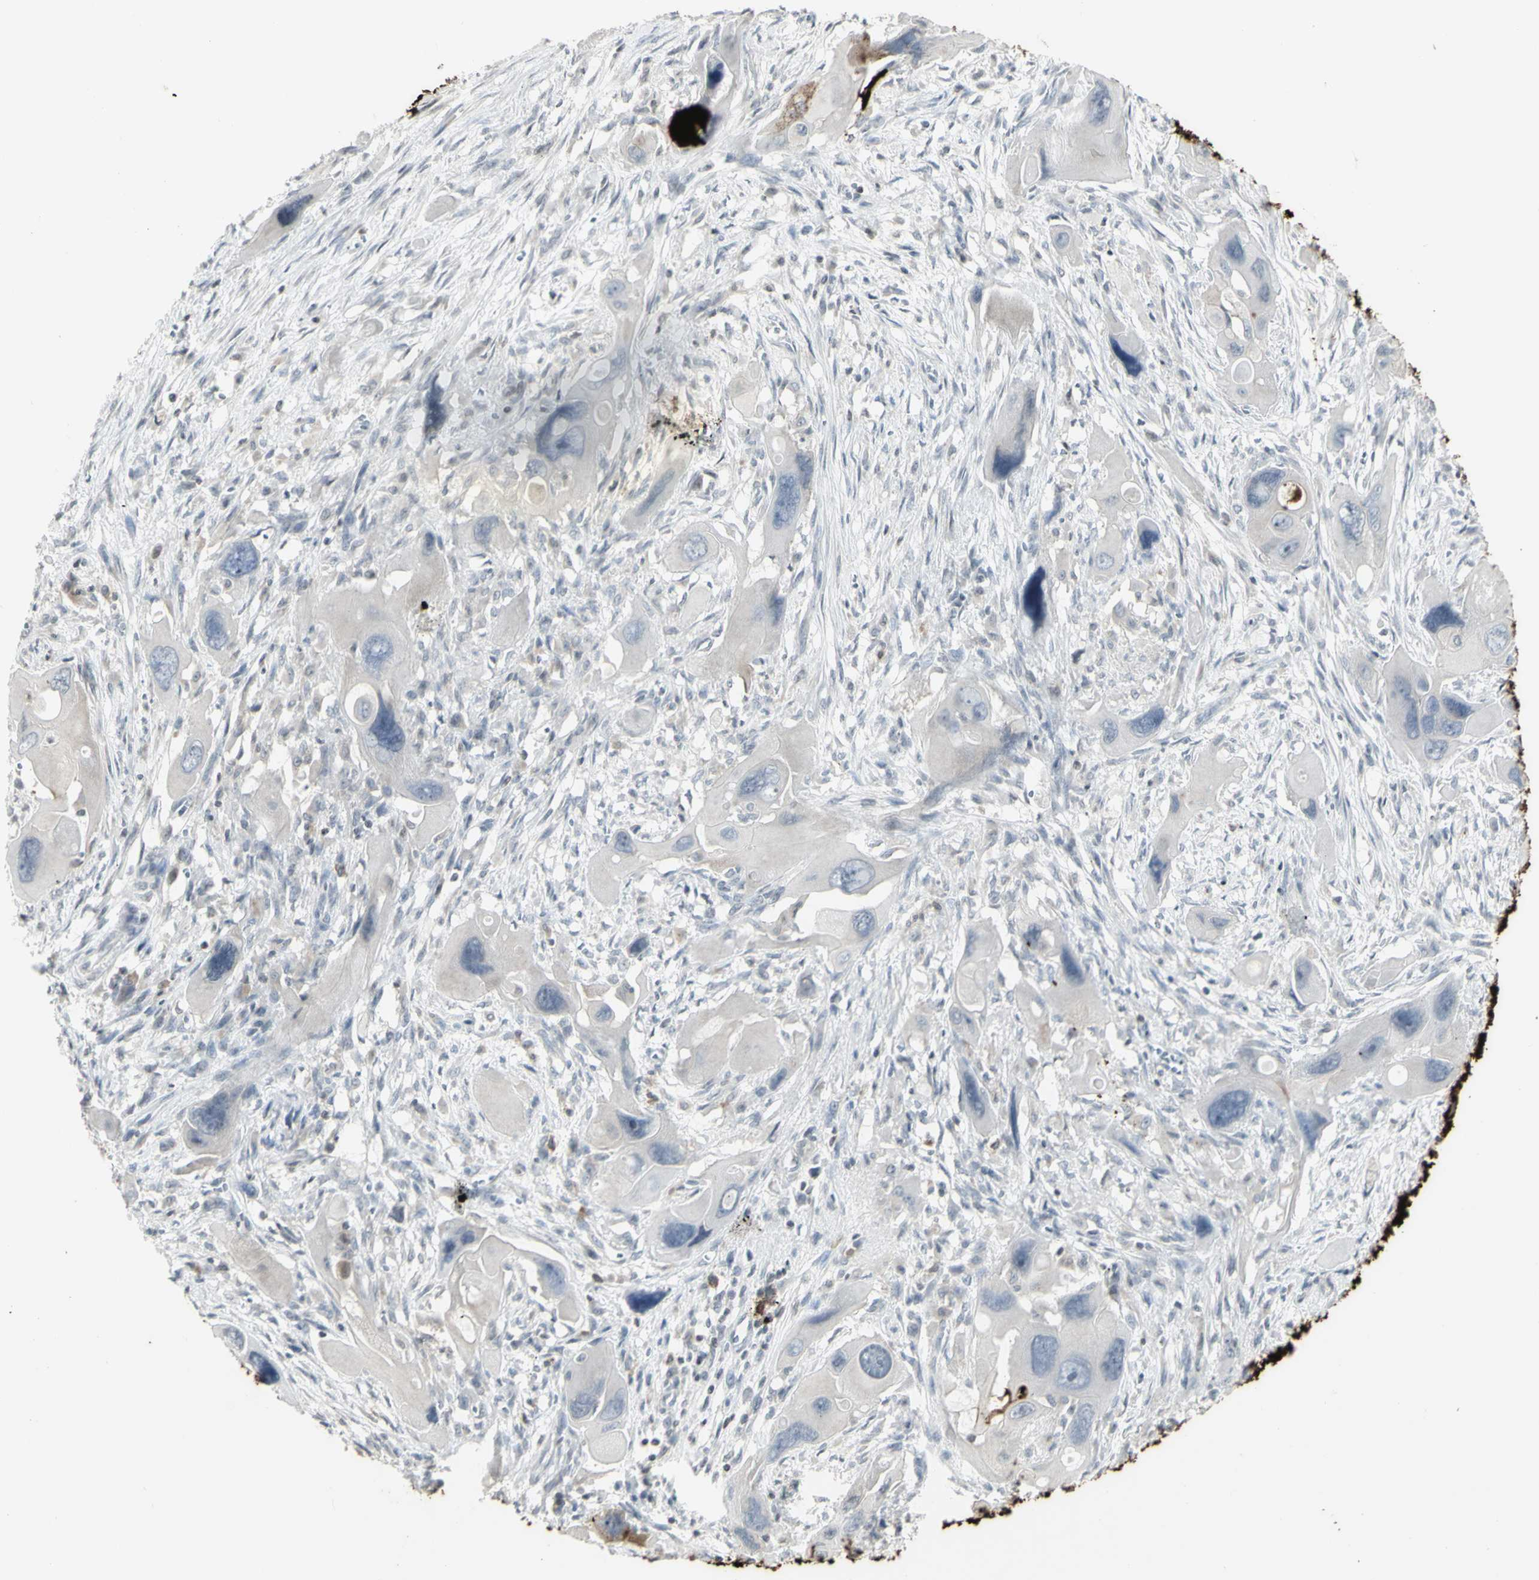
{"staining": {"intensity": "negative", "quantity": "none", "location": "none"}, "tissue": "pancreatic cancer", "cell_type": "Tumor cells", "image_type": "cancer", "snomed": [{"axis": "morphology", "description": "Adenocarcinoma, NOS"}, {"axis": "topography", "description": "Pancreas"}], "caption": "This is a micrograph of immunohistochemistry staining of pancreatic adenocarcinoma, which shows no positivity in tumor cells.", "gene": "MUC5AC", "patient": {"sex": "male", "age": 73}}